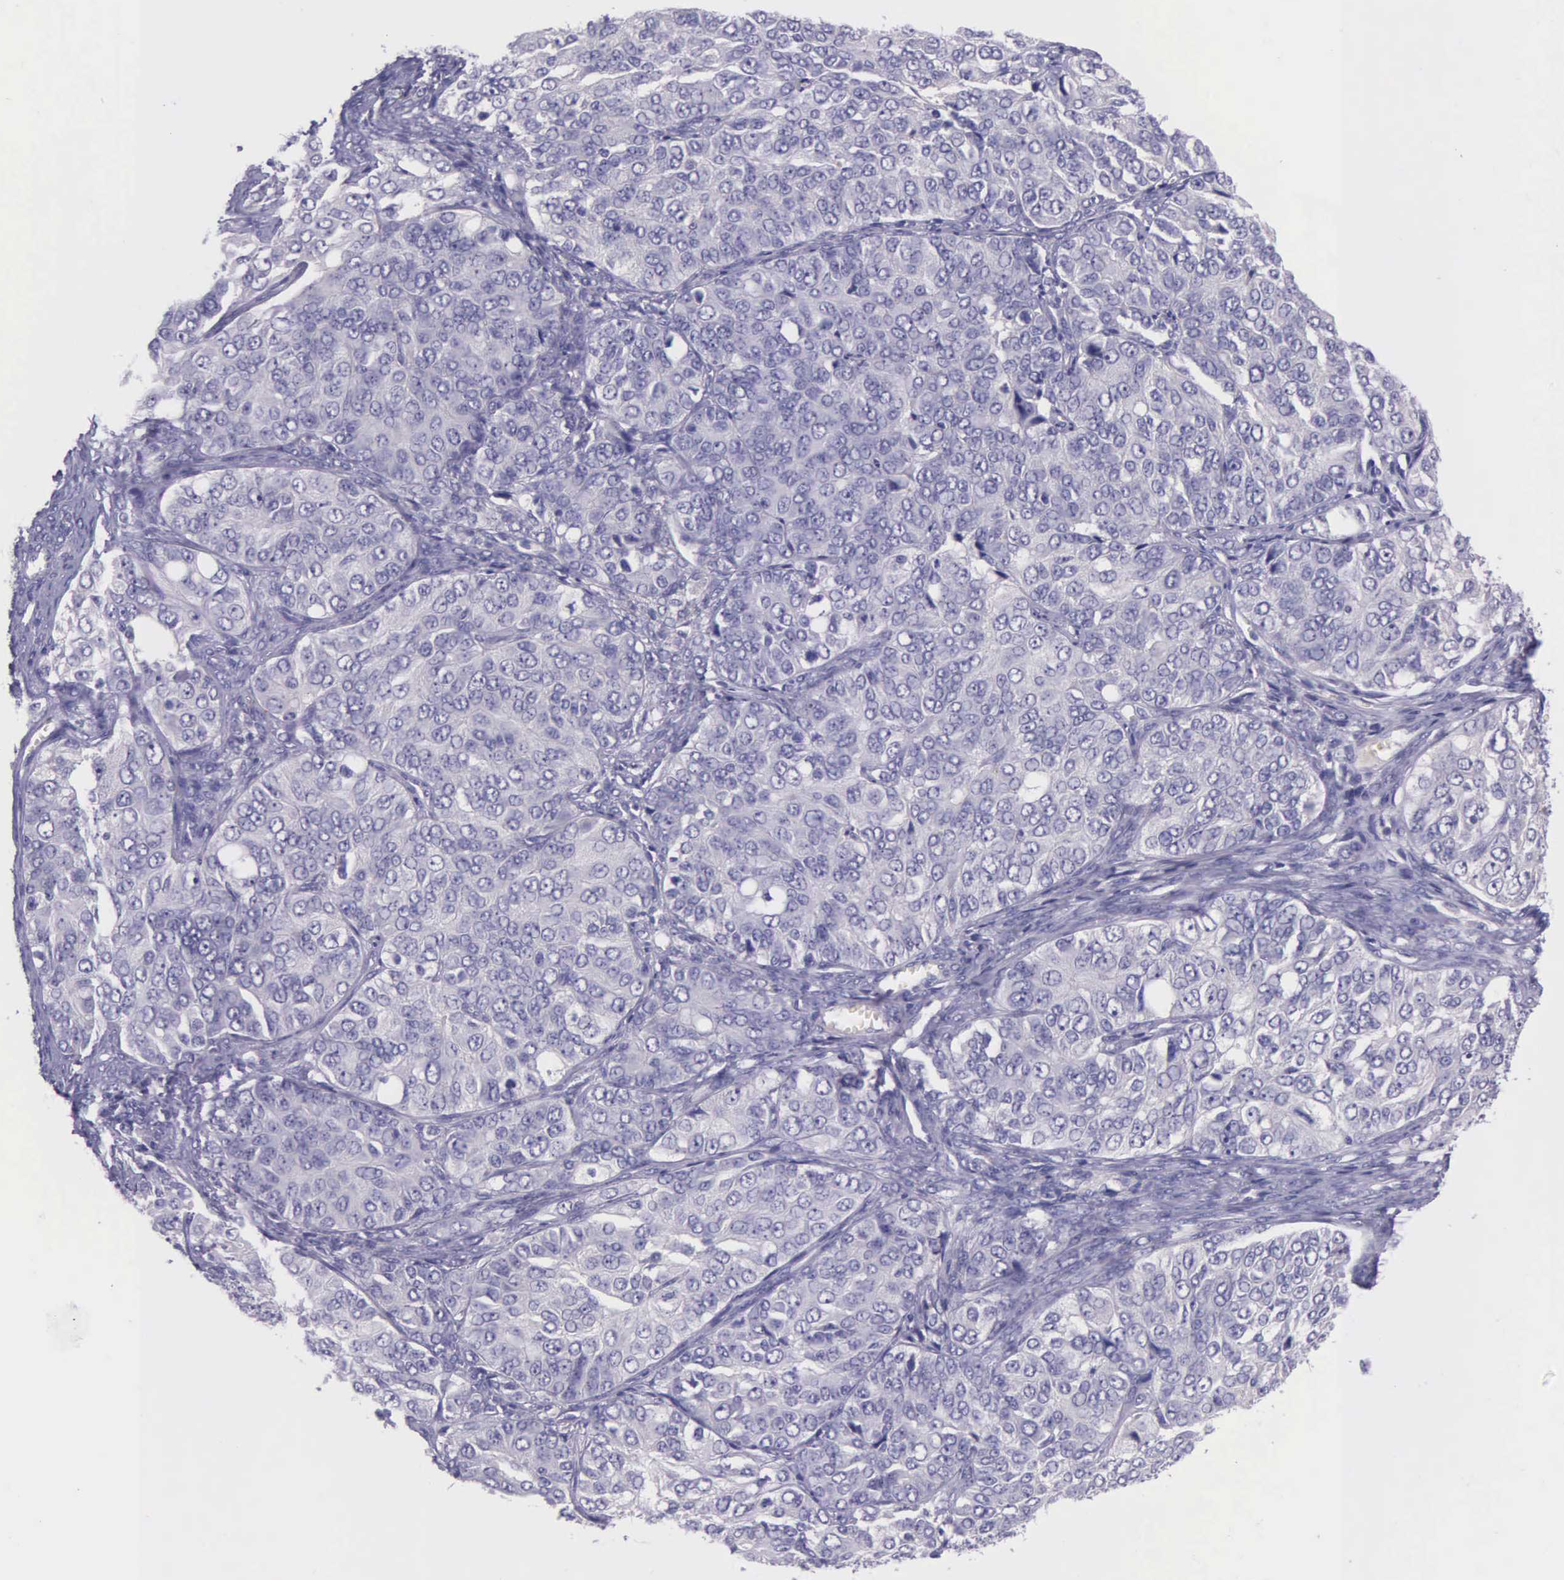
{"staining": {"intensity": "negative", "quantity": "none", "location": "none"}, "tissue": "ovarian cancer", "cell_type": "Tumor cells", "image_type": "cancer", "snomed": [{"axis": "morphology", "description": "Carcinoma, endometroid"}, {"axis": "topography", "description": "Ovary"}], "caption": "High magnification brightfield microscopy of endometroid carcinoma (ovarian) stained with DAB (brown) and counterstained with hematoxylin (blue): tumor cells show no significant positivity.", "gene": "THSD7A", "patient": {"sex": "female", "age": 51}}